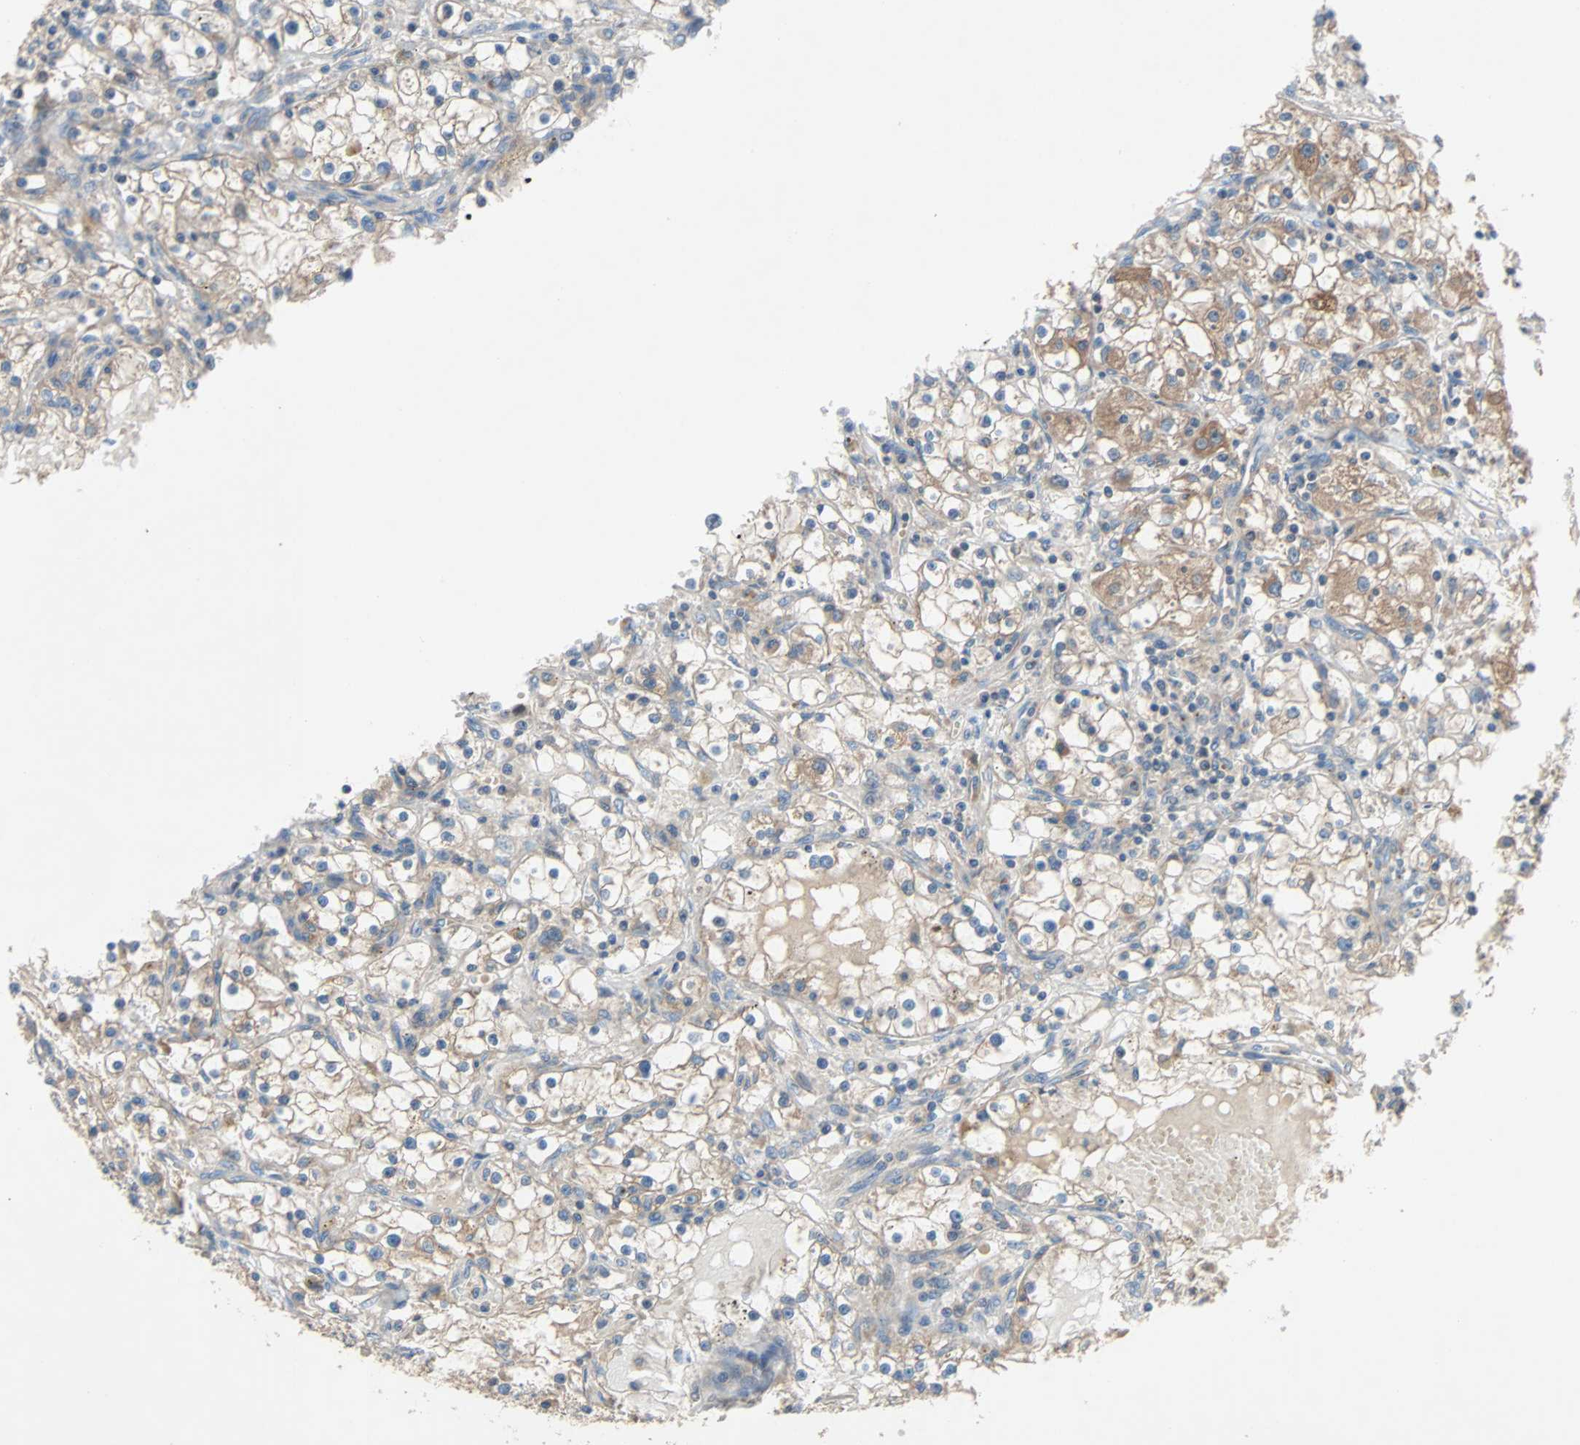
{"staining": {"intensity": "moderate", "quantity": ">75%", "location": "cytoplasmic/membranous"}, "tissue": "renal cancer", "cell_type": "Tumor cells", "image_type": "cancer", "snomed": [{"axis": "morphology", "description": "Adenocarcinoma, NOS"}, {"axis": "topography", "description": "Kidney"}], "caption": "Adenocarcinoma (renal) stained with a brown dye exhibits moderate cytoplasmic/membranous positive staining in about >75% of tumor cells.", "gene": "XYLT1", "patient": {"sex": "male", "age": 56}}